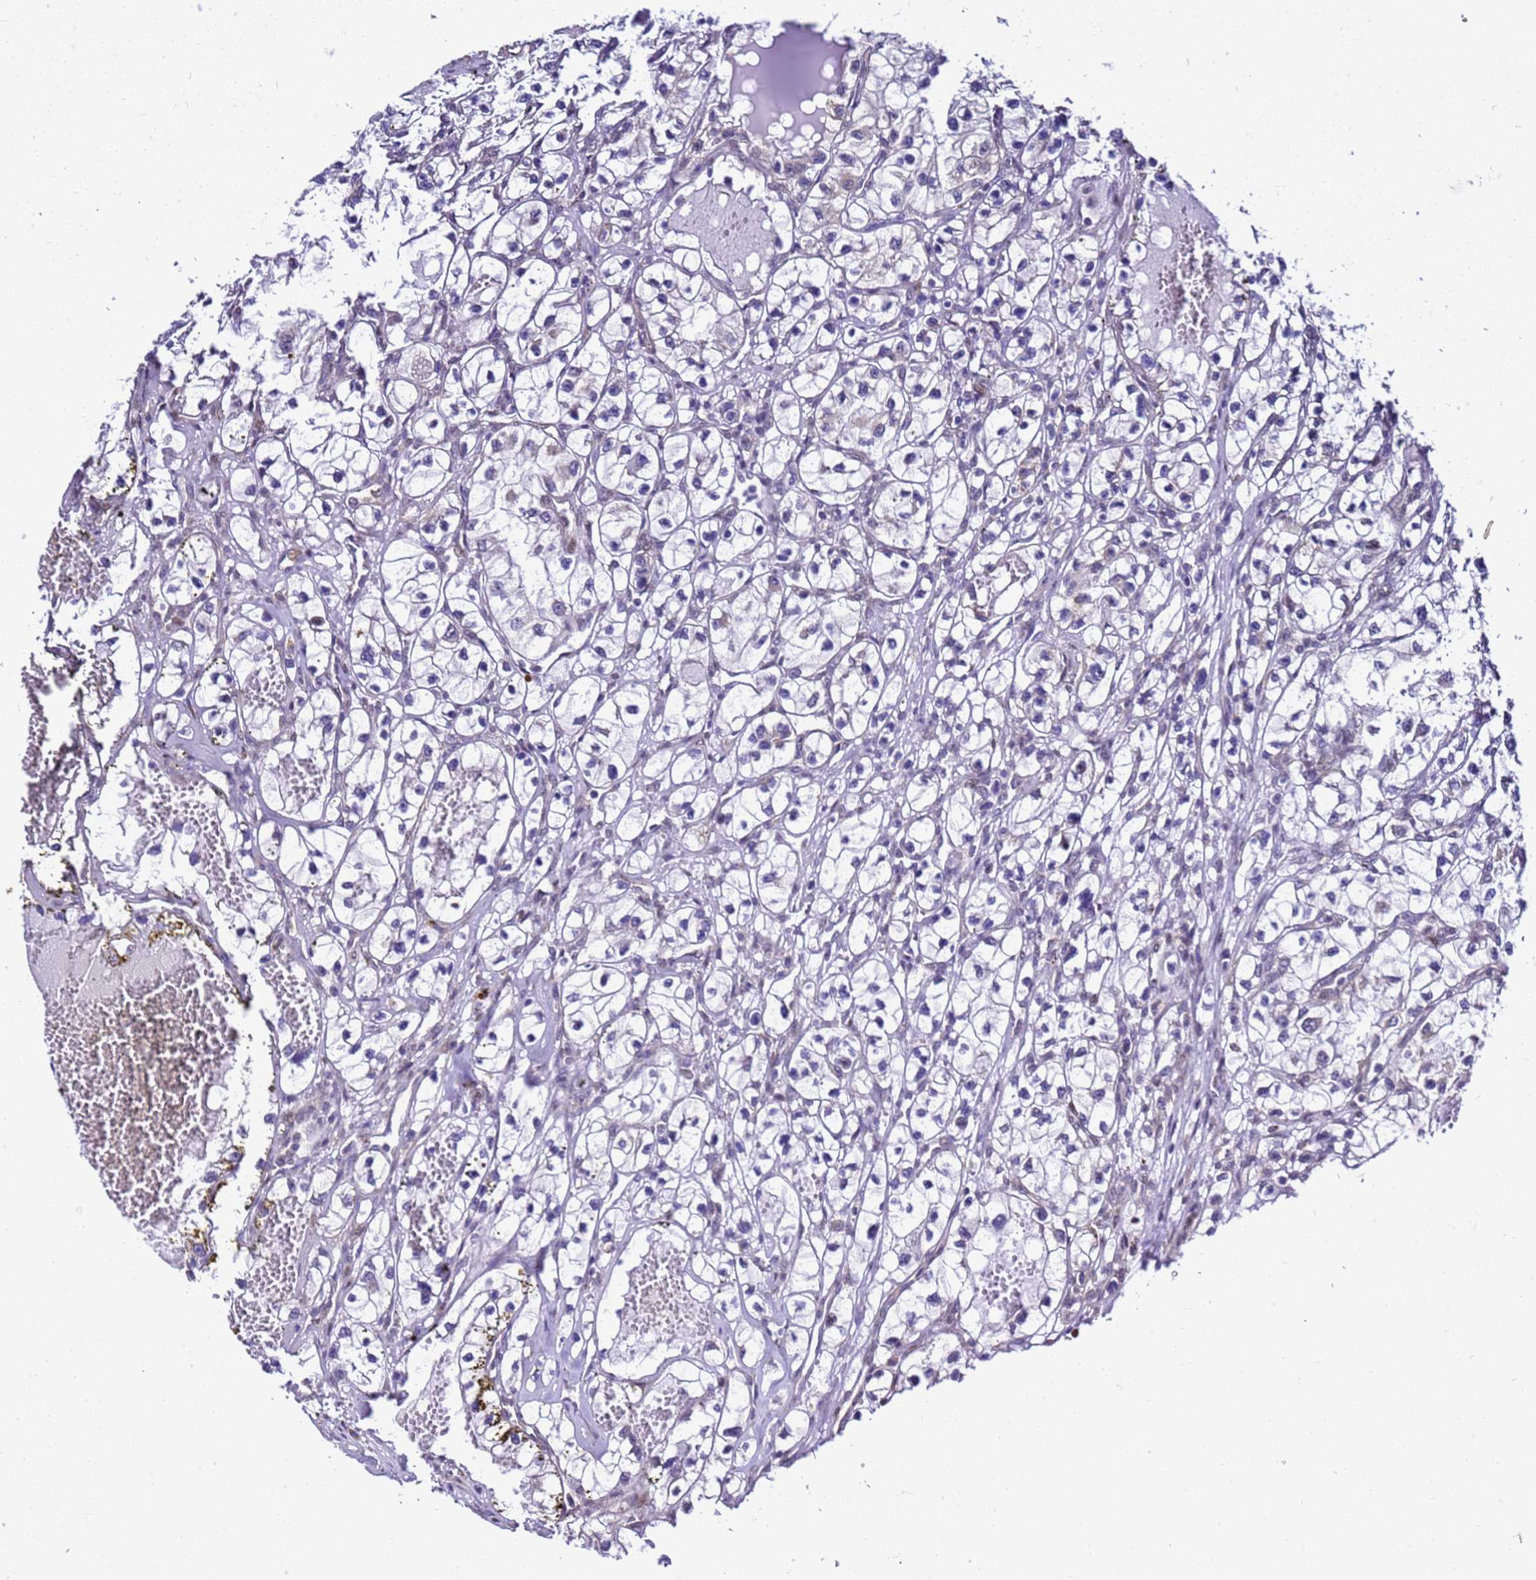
{"staining": {"intensity": "negative", "quantity": "none", "location": "none"}, "tissue": "renal cancer", "cell_type": "Tumor cells", "image_type": "cancer", "snomed": [{"axis": "morphology", "description": "Adenocarcinoma, NOS"}, {"axis": "topography", "description": "Kidney"}], "caption": "Tumor cells show no significant protein expression in renal cancer (adenocarcinoma).", "gene": "SMN1", "patient": {"sex": "female", "age": 57}}